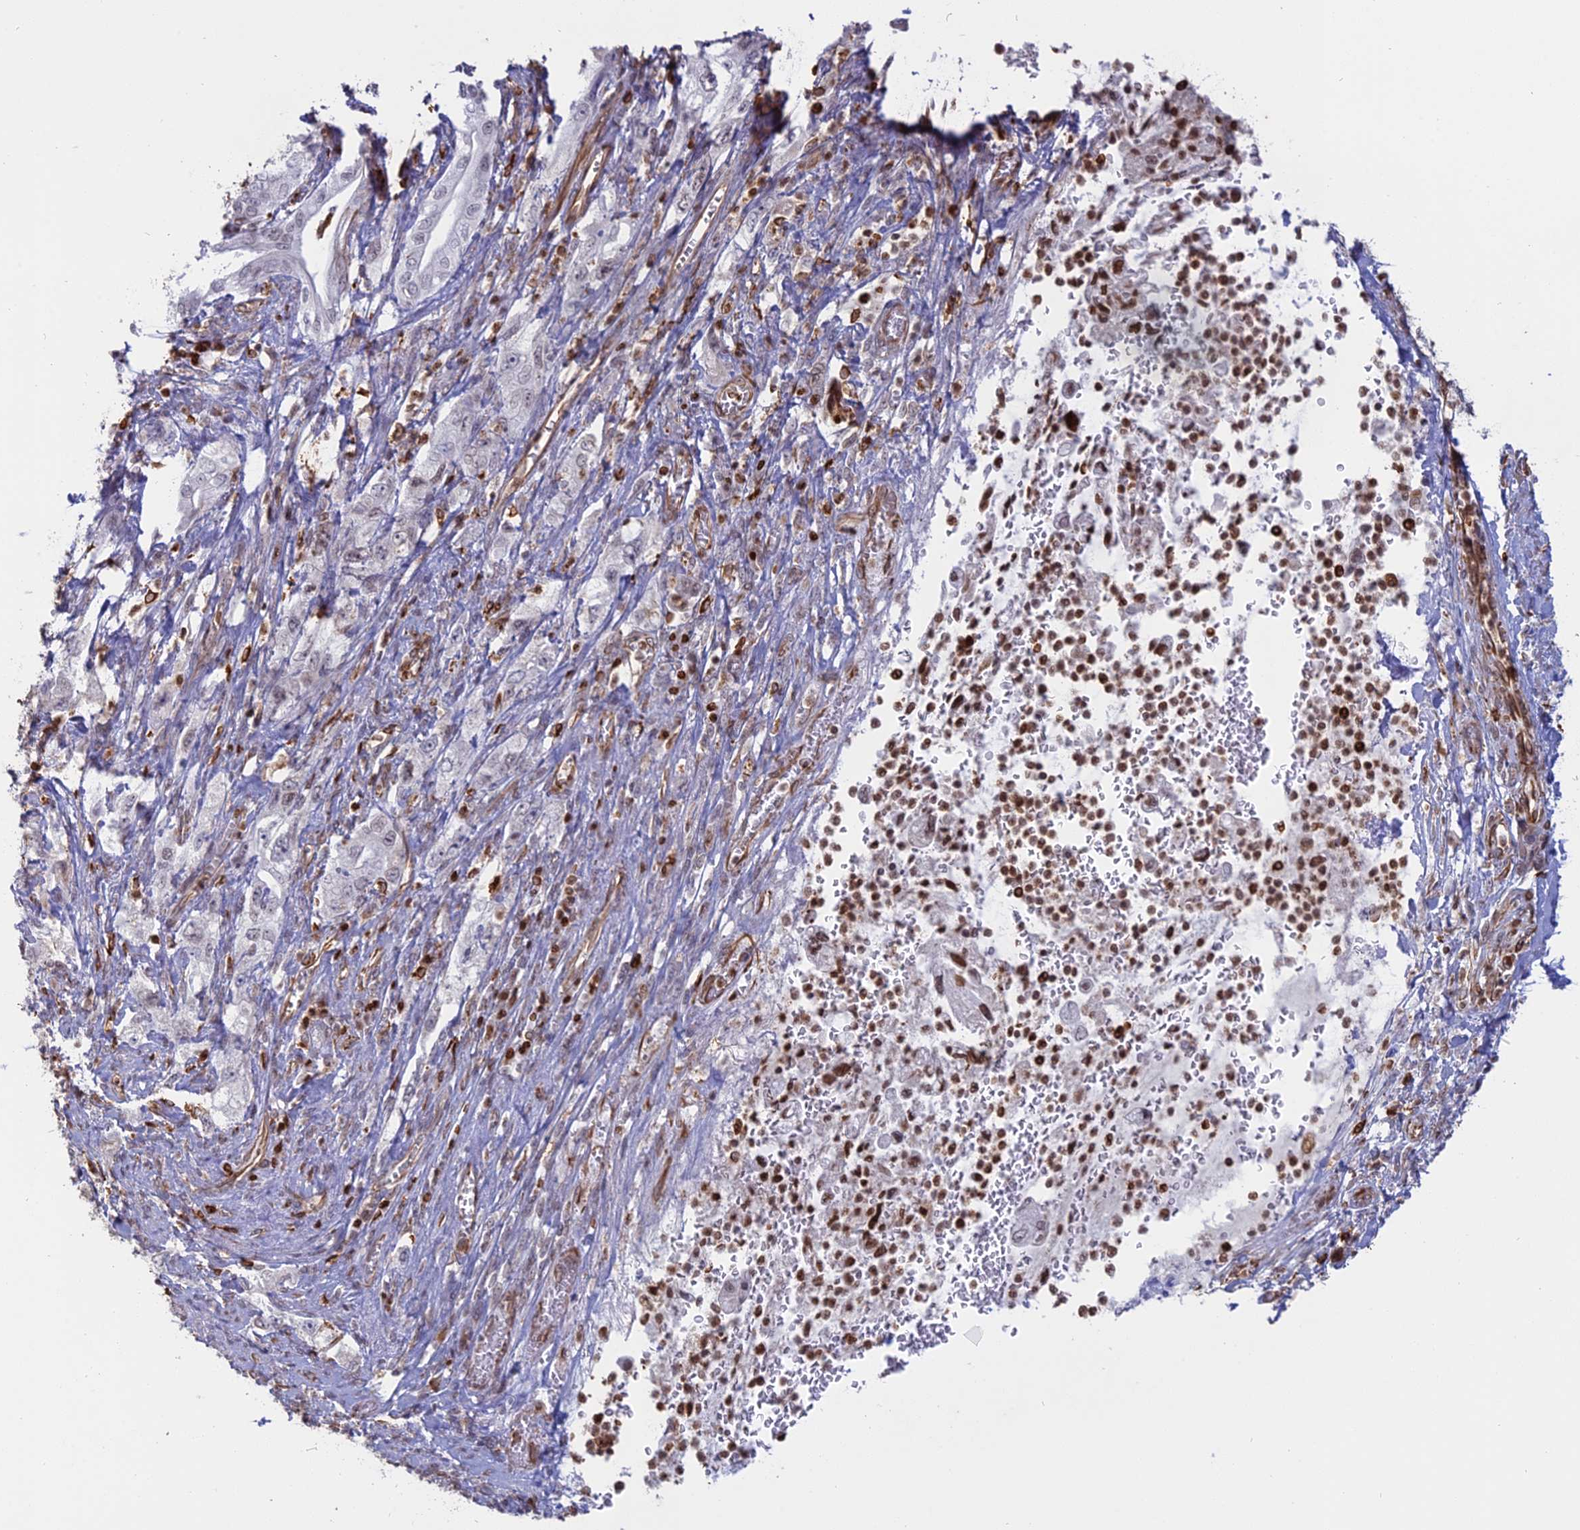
{"staining": {"intensity": "weak", "quantity": "<25%", "location": "nuclear"}, "tissue": "pancreatic cancer", "cell_type": "Tumor cells", "image_type": "cancer", "snomed": [{"axis": "morphology", "description": "Adenocarcinoma, NOS"}, {"axis": "topography", "description": "Pancreas"}], "caption": "This is a photomicrograph of immunohistochemistry staining of pancreatic cancer, which shows no positivity in tumor cells.", "gene": "APOBR", "patient": {"sex": "female", "age": 73}}